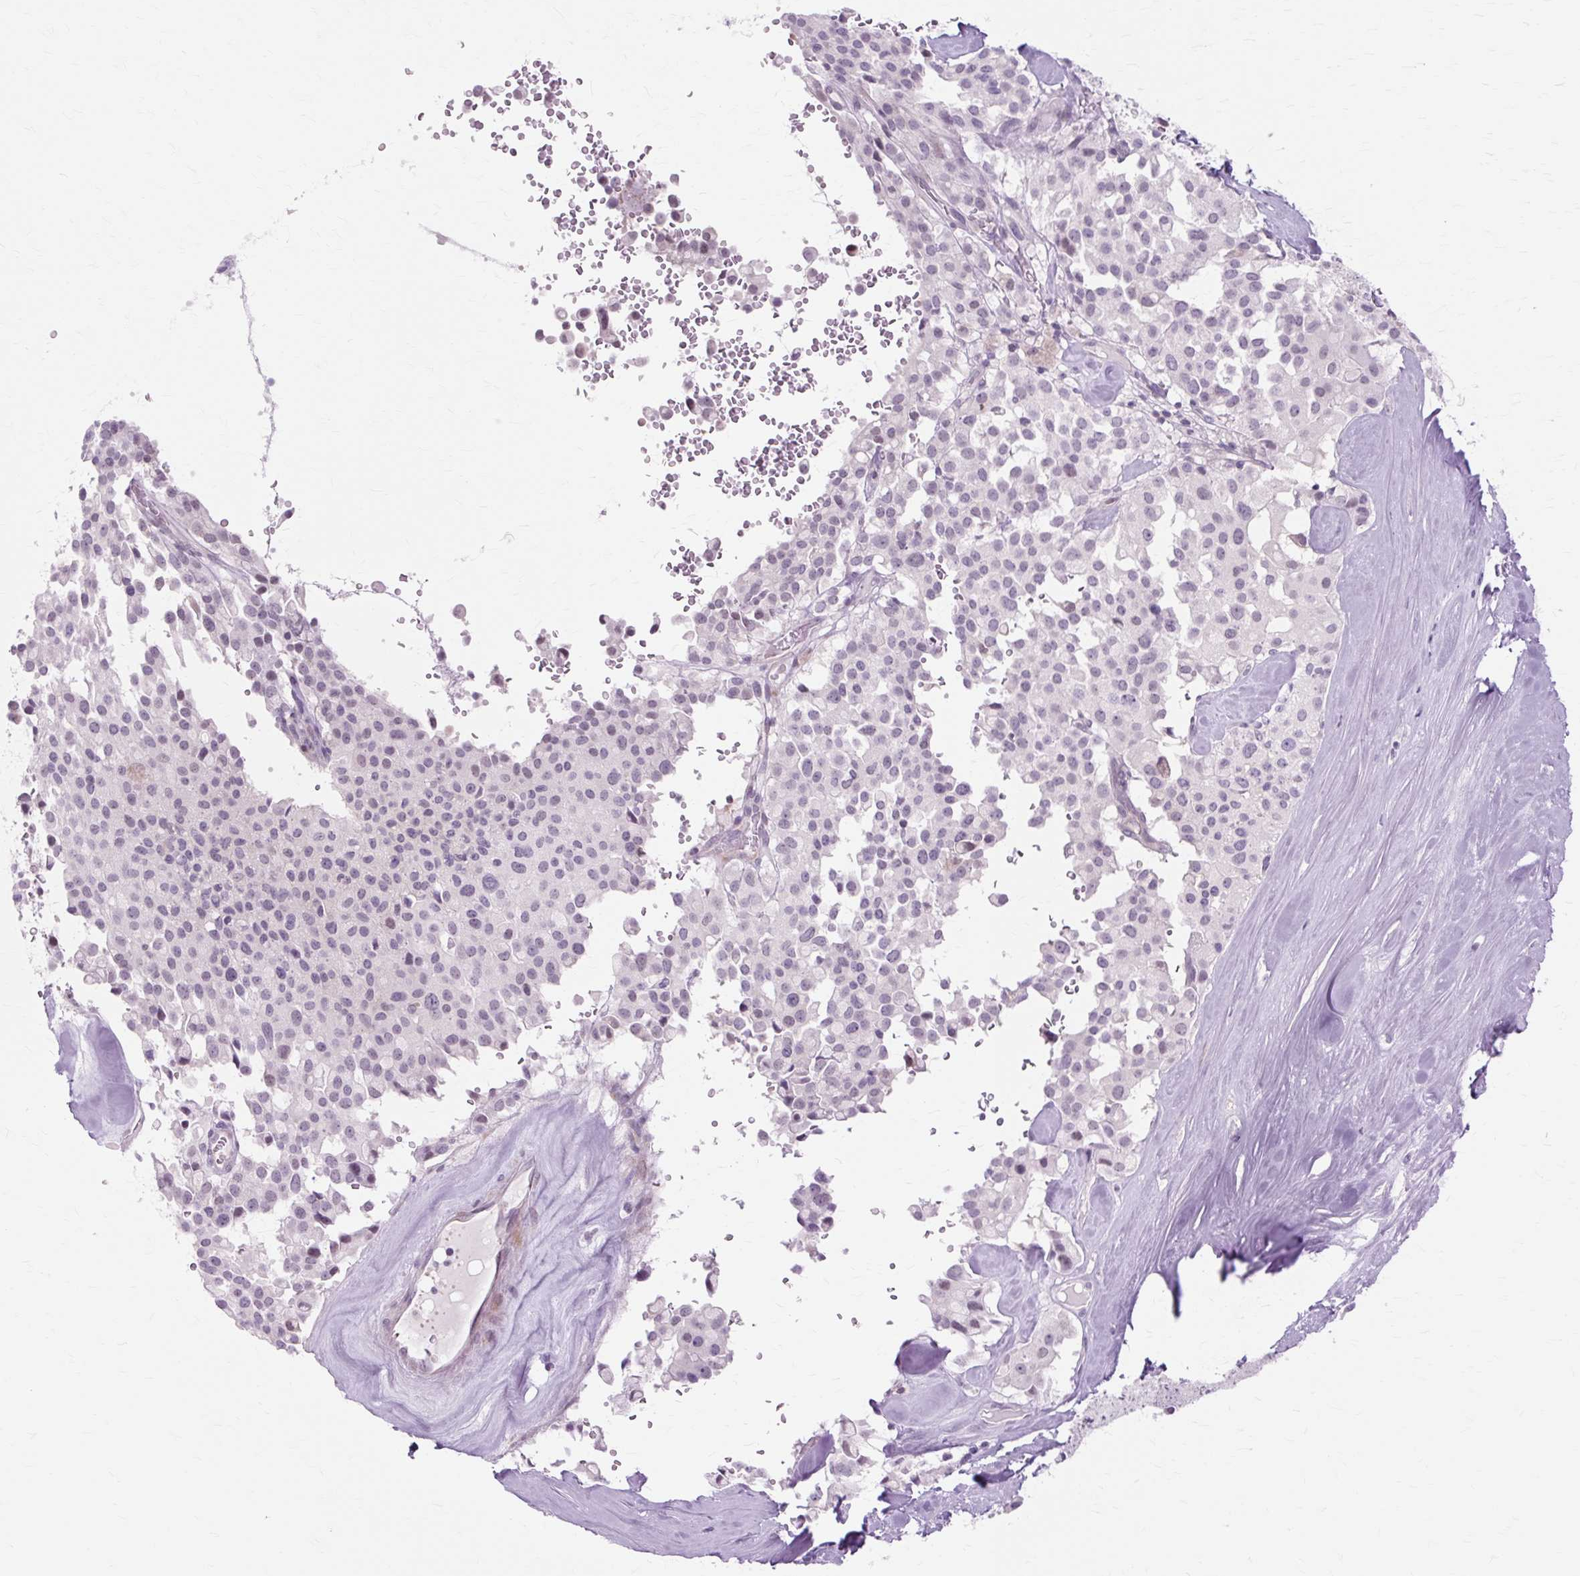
{"staining": {"intensity": "negative", "quantity": "none", "location": "none"}, "tissue": "pancreatic cancer", "cell_type": "Tumor cells", "image_type": "cancer", "snomed": [{"axis": "morphology", "description": "Adenocarcinoma, NOS"}, {"axis": "topography", "description": "Pancreas"}], "caption": "Immunohistochemical staining of human pancreatic cancer (adenocarcinoma) shows no significant positivity in tumor cells. (DAB (3,3'-diaminobenzidine) immunohistochemistry visualized using brightfield microscopy, high magnification).", "gene": "ZNF35", "patient": {"sex": "male", "age": 65}}